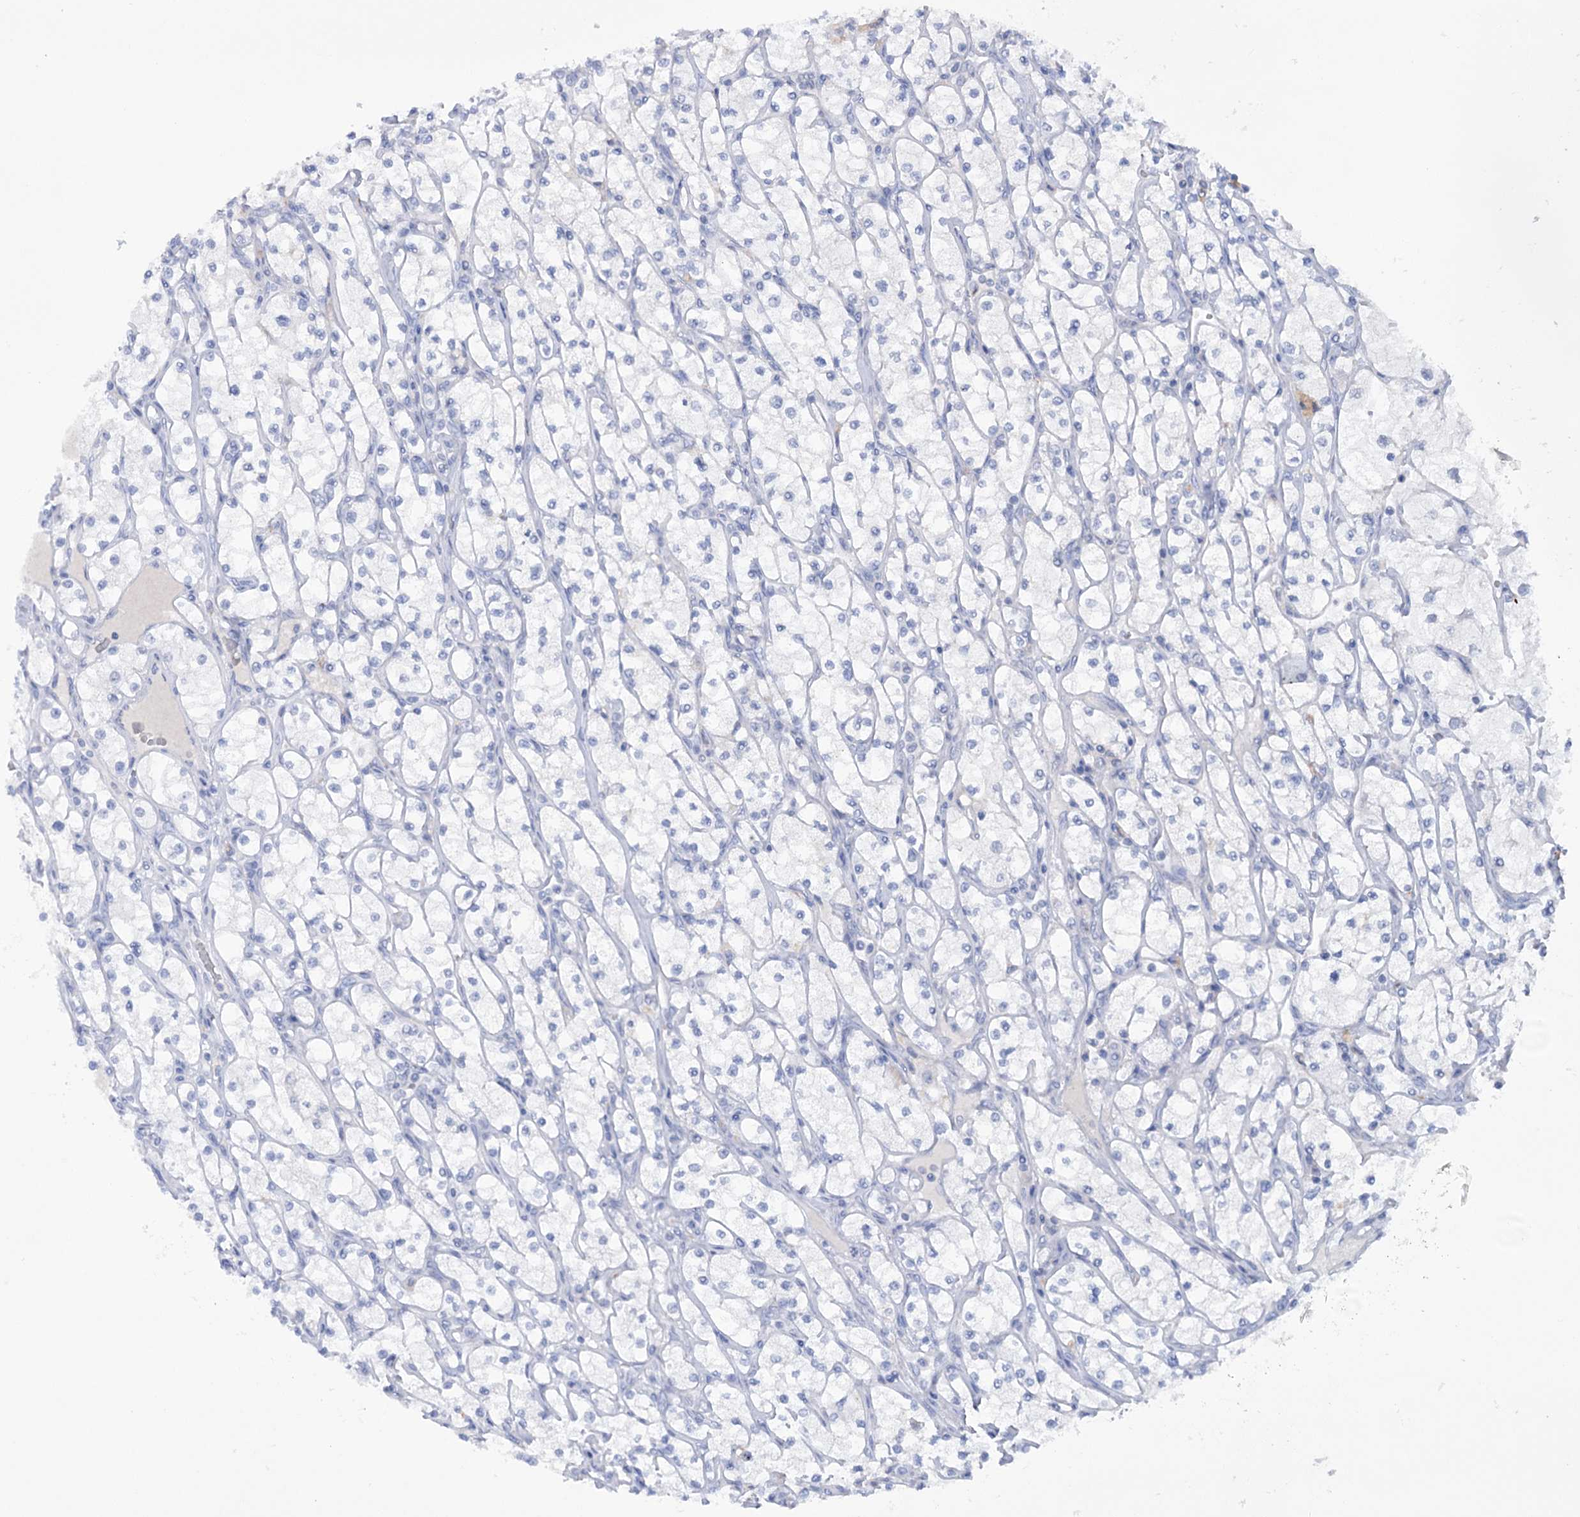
{"staining": {"intensity": "negative", "quantity": "none", "location": "none"}, "tissue": "renal cancer", "cell_type": "Tumor cells", "image_type": "cancer", "snomed": [{"axis": "morphology", "description": "Adenocarcinoma, NOS"}, {"axis": "topography", "description": "Kidney"}], "caption": "High power microscopy photomicrograph of an immunohistochemistry photomicrograph of renal cancer (adenocarcinoma), revealing no significant positivity in tumor cells.", "gene": "MTCH2", "patient": {"sex": "male", "age": 80}}